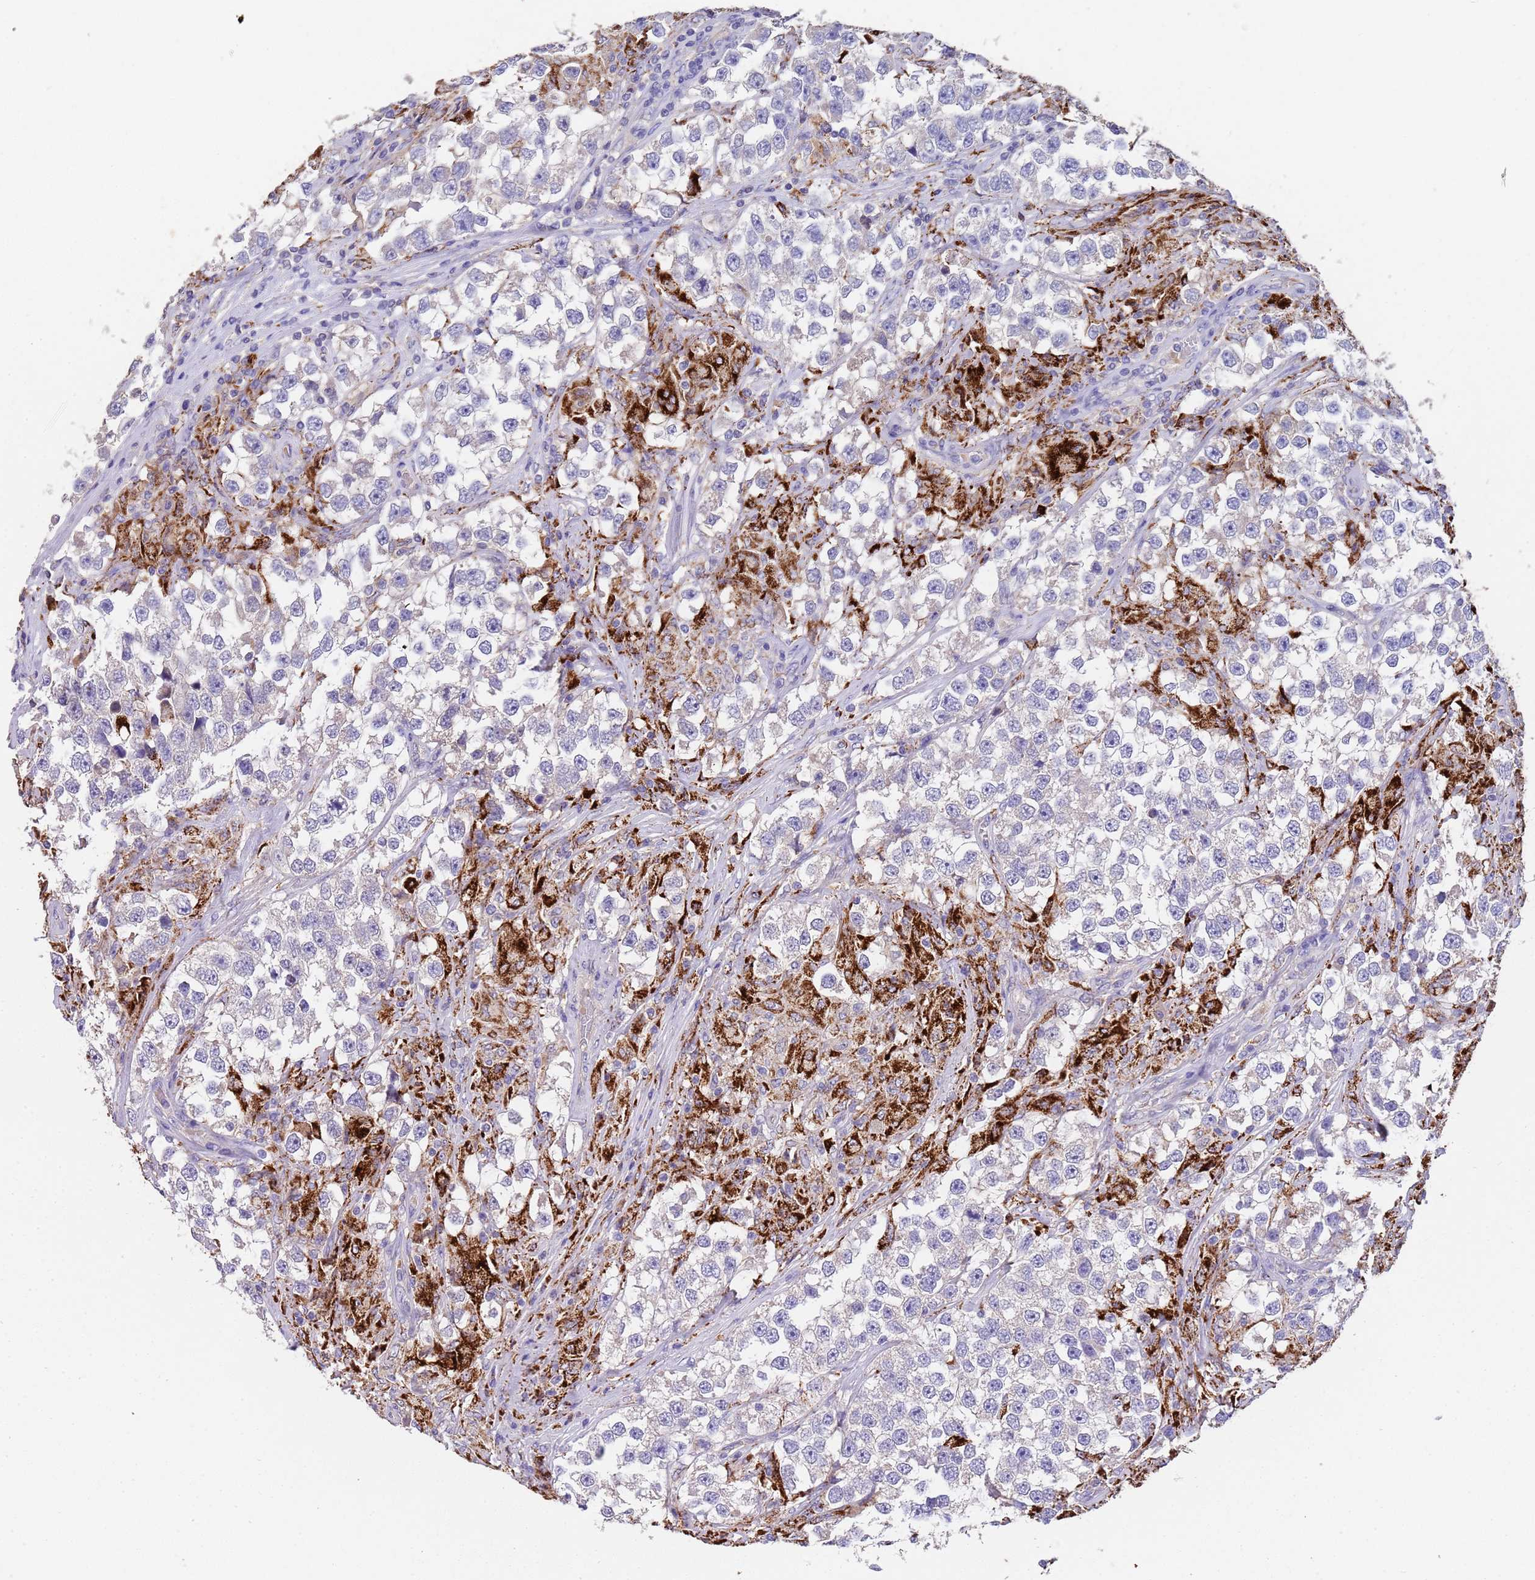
{"staining": {"intensity": "negative", "quantity": "none", "location": "none"}, "tissue": "testis cancer", "cell_type": "Tumor cells", "image_type": "cancer", "snomed": [{"axis": "morphology", "description": "Seminoma, NOS"}, {"axis": "topography", "description": "Testis"}], "caption": "The image demonstrates no significant expression in tumor cells of testis seminoma.", "gene": "SLC24A3", "patient": {"sex": "male", "age": 46}}